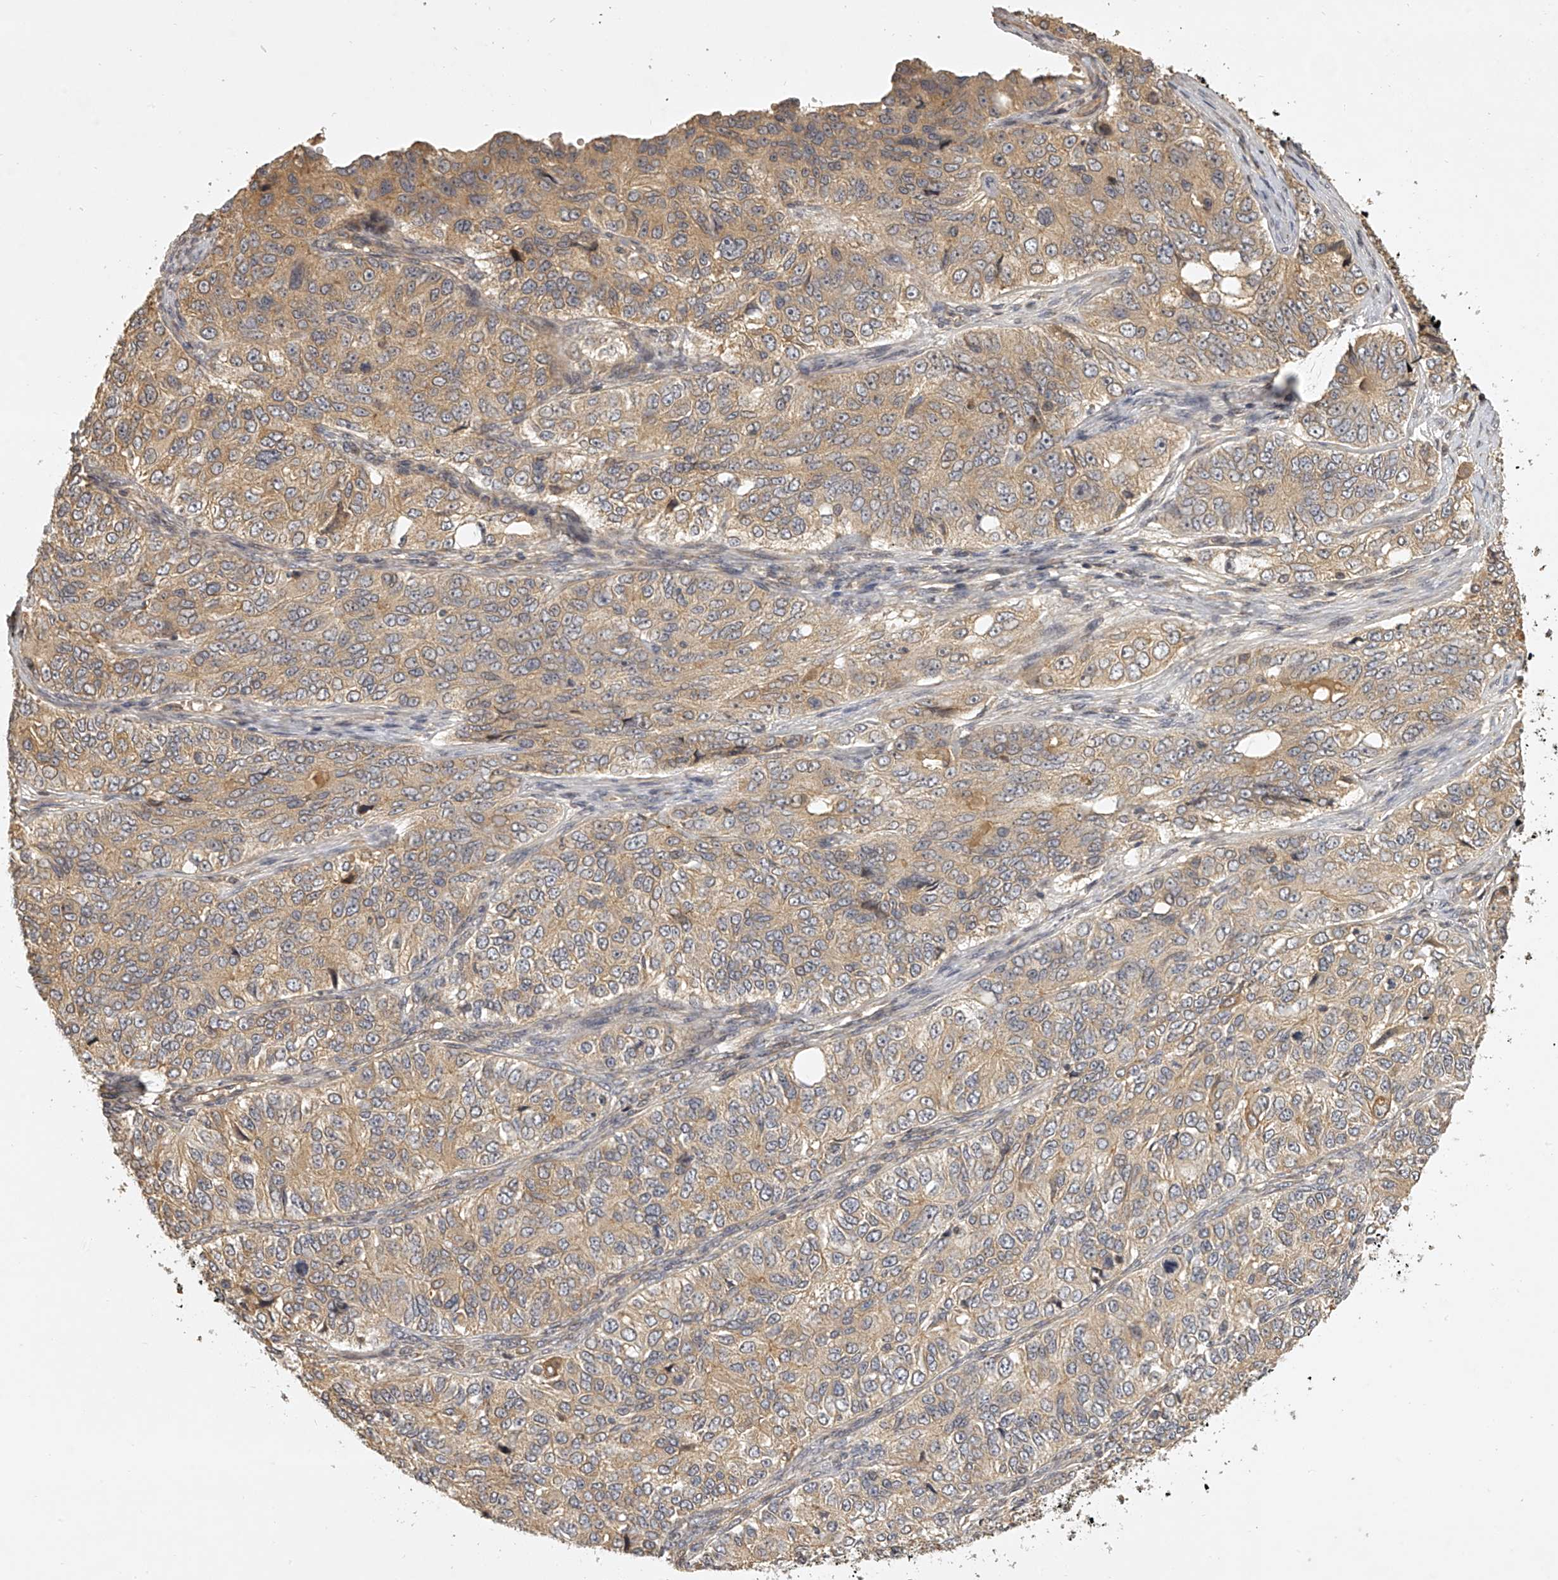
{"staining": {"intensity": "weak", "quantity": ">75%", "location": "cytoplasmic/membranous"}, "tissue": "ovarian cancer", "cell_type": "Tumor cells", "image_type": "cancer", "snomed": [{"axis": "morphology", "description": "Carcinoma, endometroid"}, {"axis": "topography", "description": "Ovary"}], "caption": "About >75% of tumor cells in human endometroid carcinoma (ovarian) demonstrate weak cytoplasmic/membranous protein expression as visualized by brown immunohistochemical staining.", "gene": "NFS1", "patient": {"sex": "female", "age": 51}}